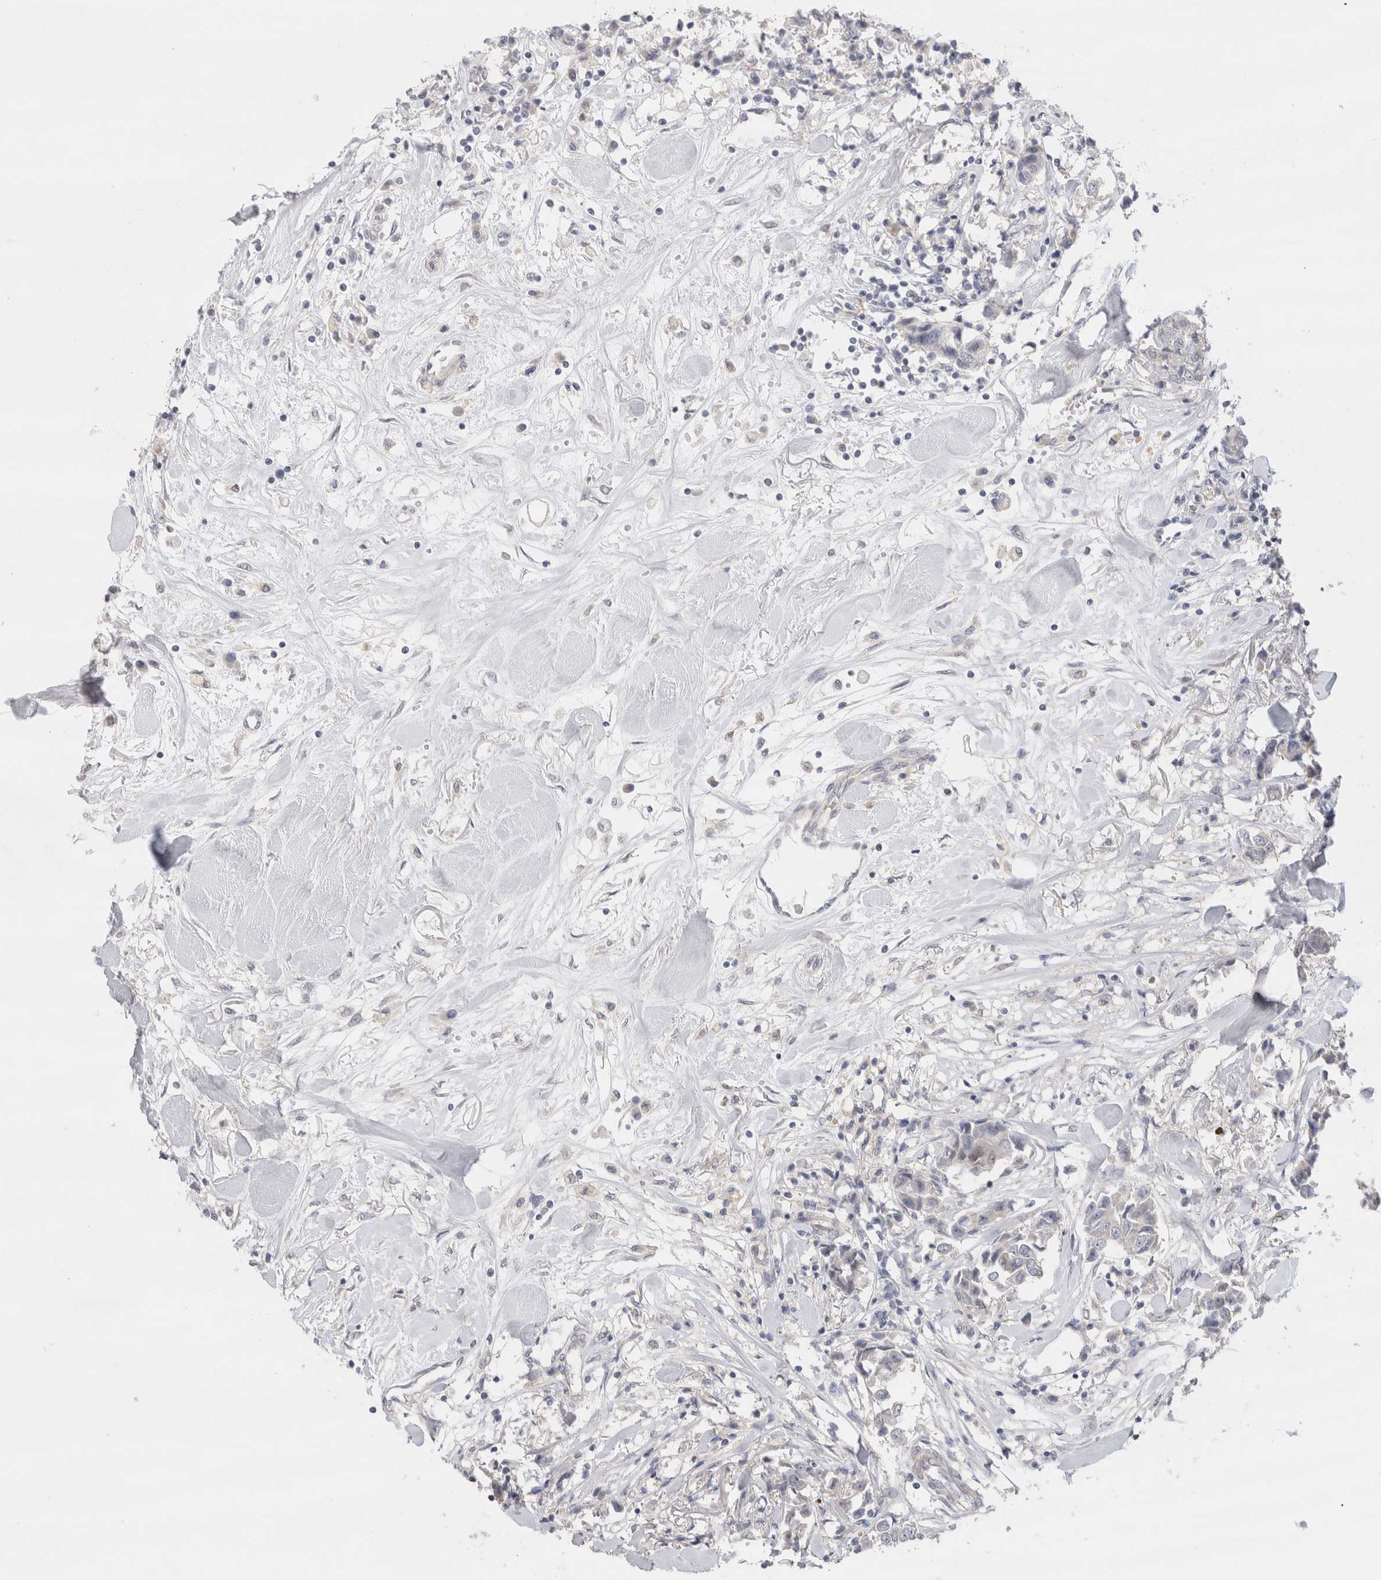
{"staining": {"intensity": "negative", "quantity": "none", "location": "none"}, "tissue": "breast cancer", "cell_type": "Tumor cells", "image_type": "cancer", "snomed": [{"axis": "morphology", "description": "Duct carcinoma"}, {"axis": "topography", "description": "Breast"}], "caption": "There is no significant expression in tumor cells of breast invasive ductal carcinoma.", "gene": "BICD2", "patient": {"sex": "female", "age": 80}}